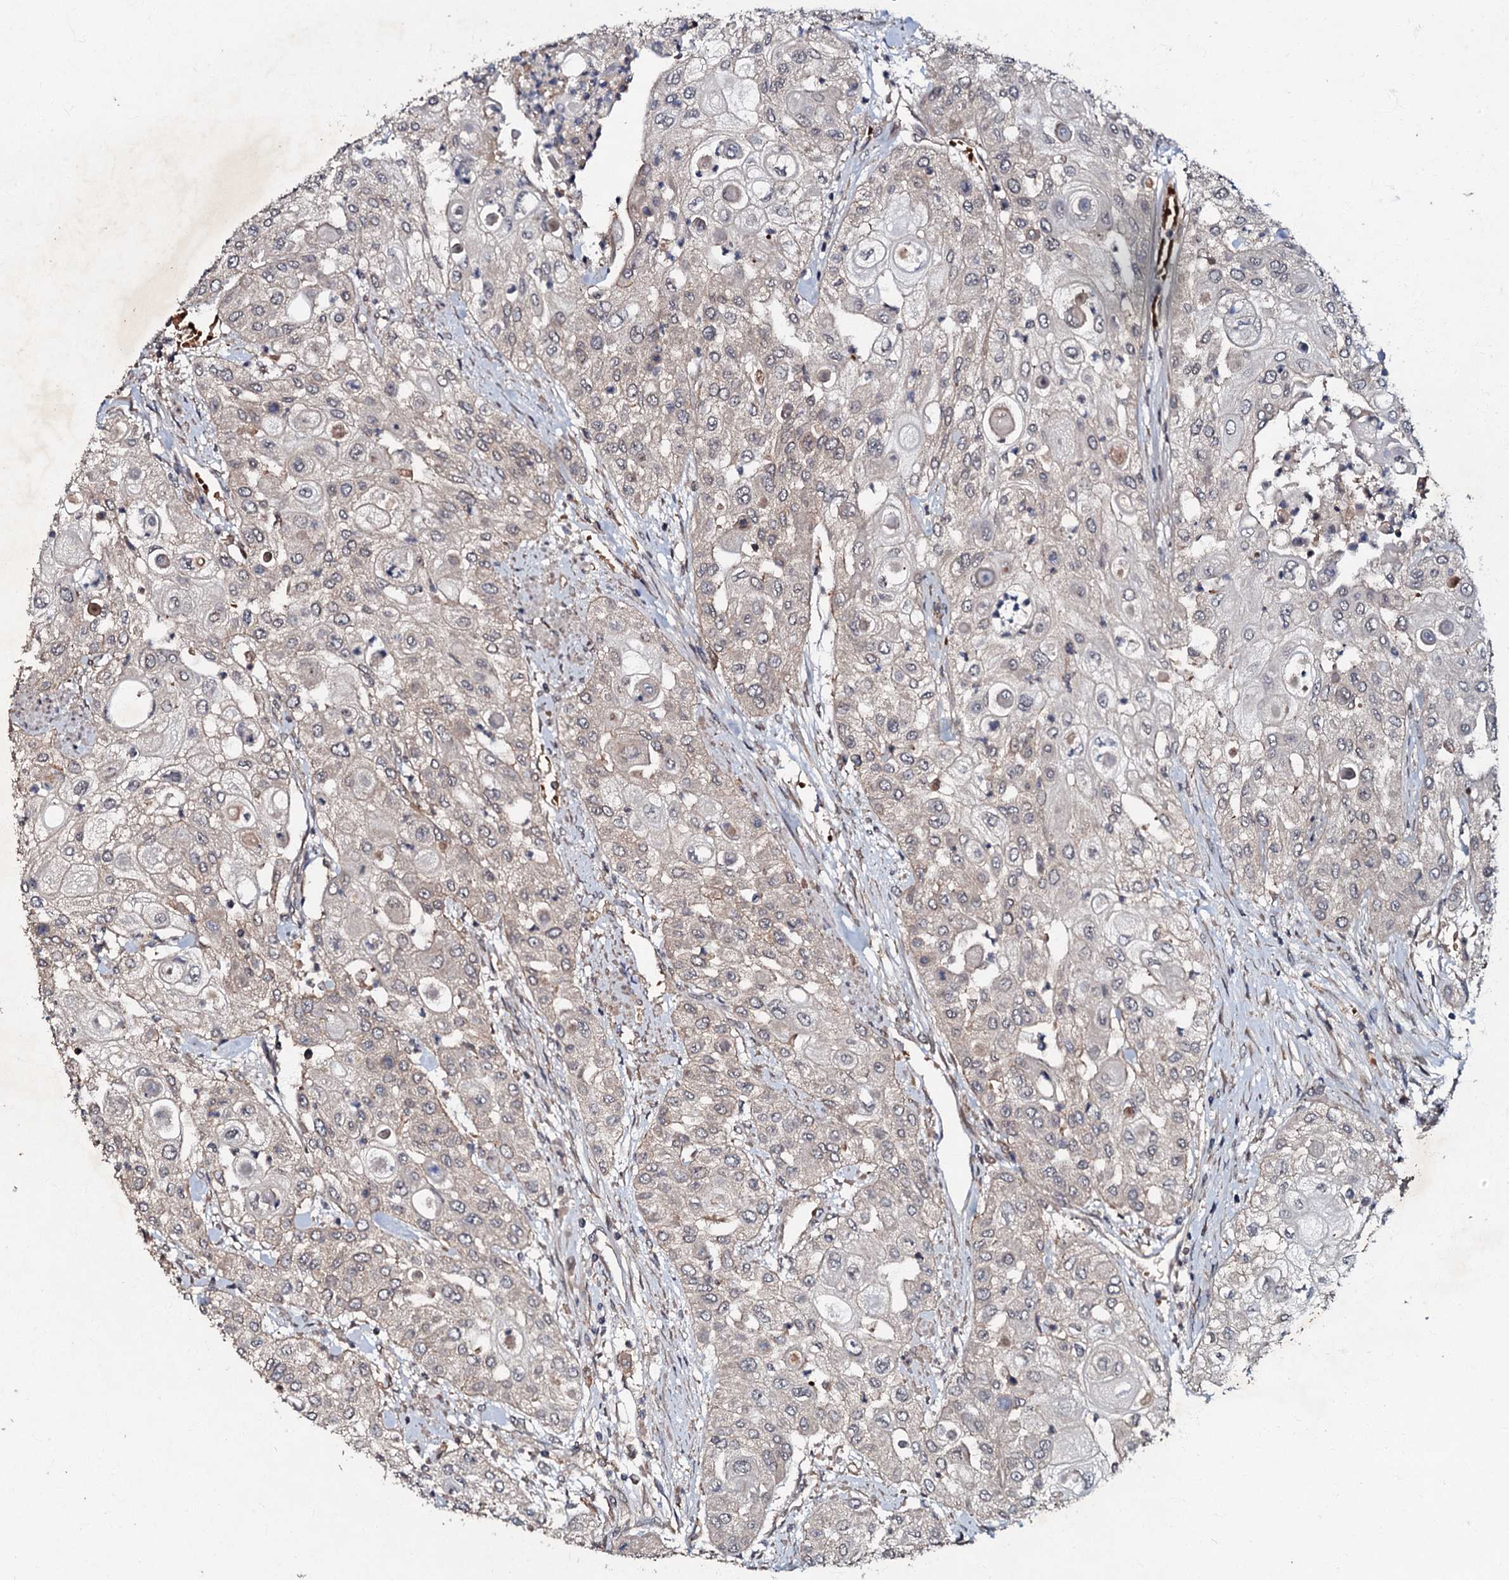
{"staining": {"intensity": "negative", "quantity": "none", "location": "none"}, "tissue": "urothelial cancer", "cell_type": "Tumor cells", "image_type": "cancer", "snomed": [{"axis": "morphology", "description": "Urothelial carcinoma, High grade"}, {"axis": "topography", "description": "Urinary bladder"}], "caption": "The immunohistochemistry (IHC) image has no significant positivity in tumor cells of urothelial cancer tissue.", "gene": "MANSC4", "patient": {"sex": "female", "age": 79}}